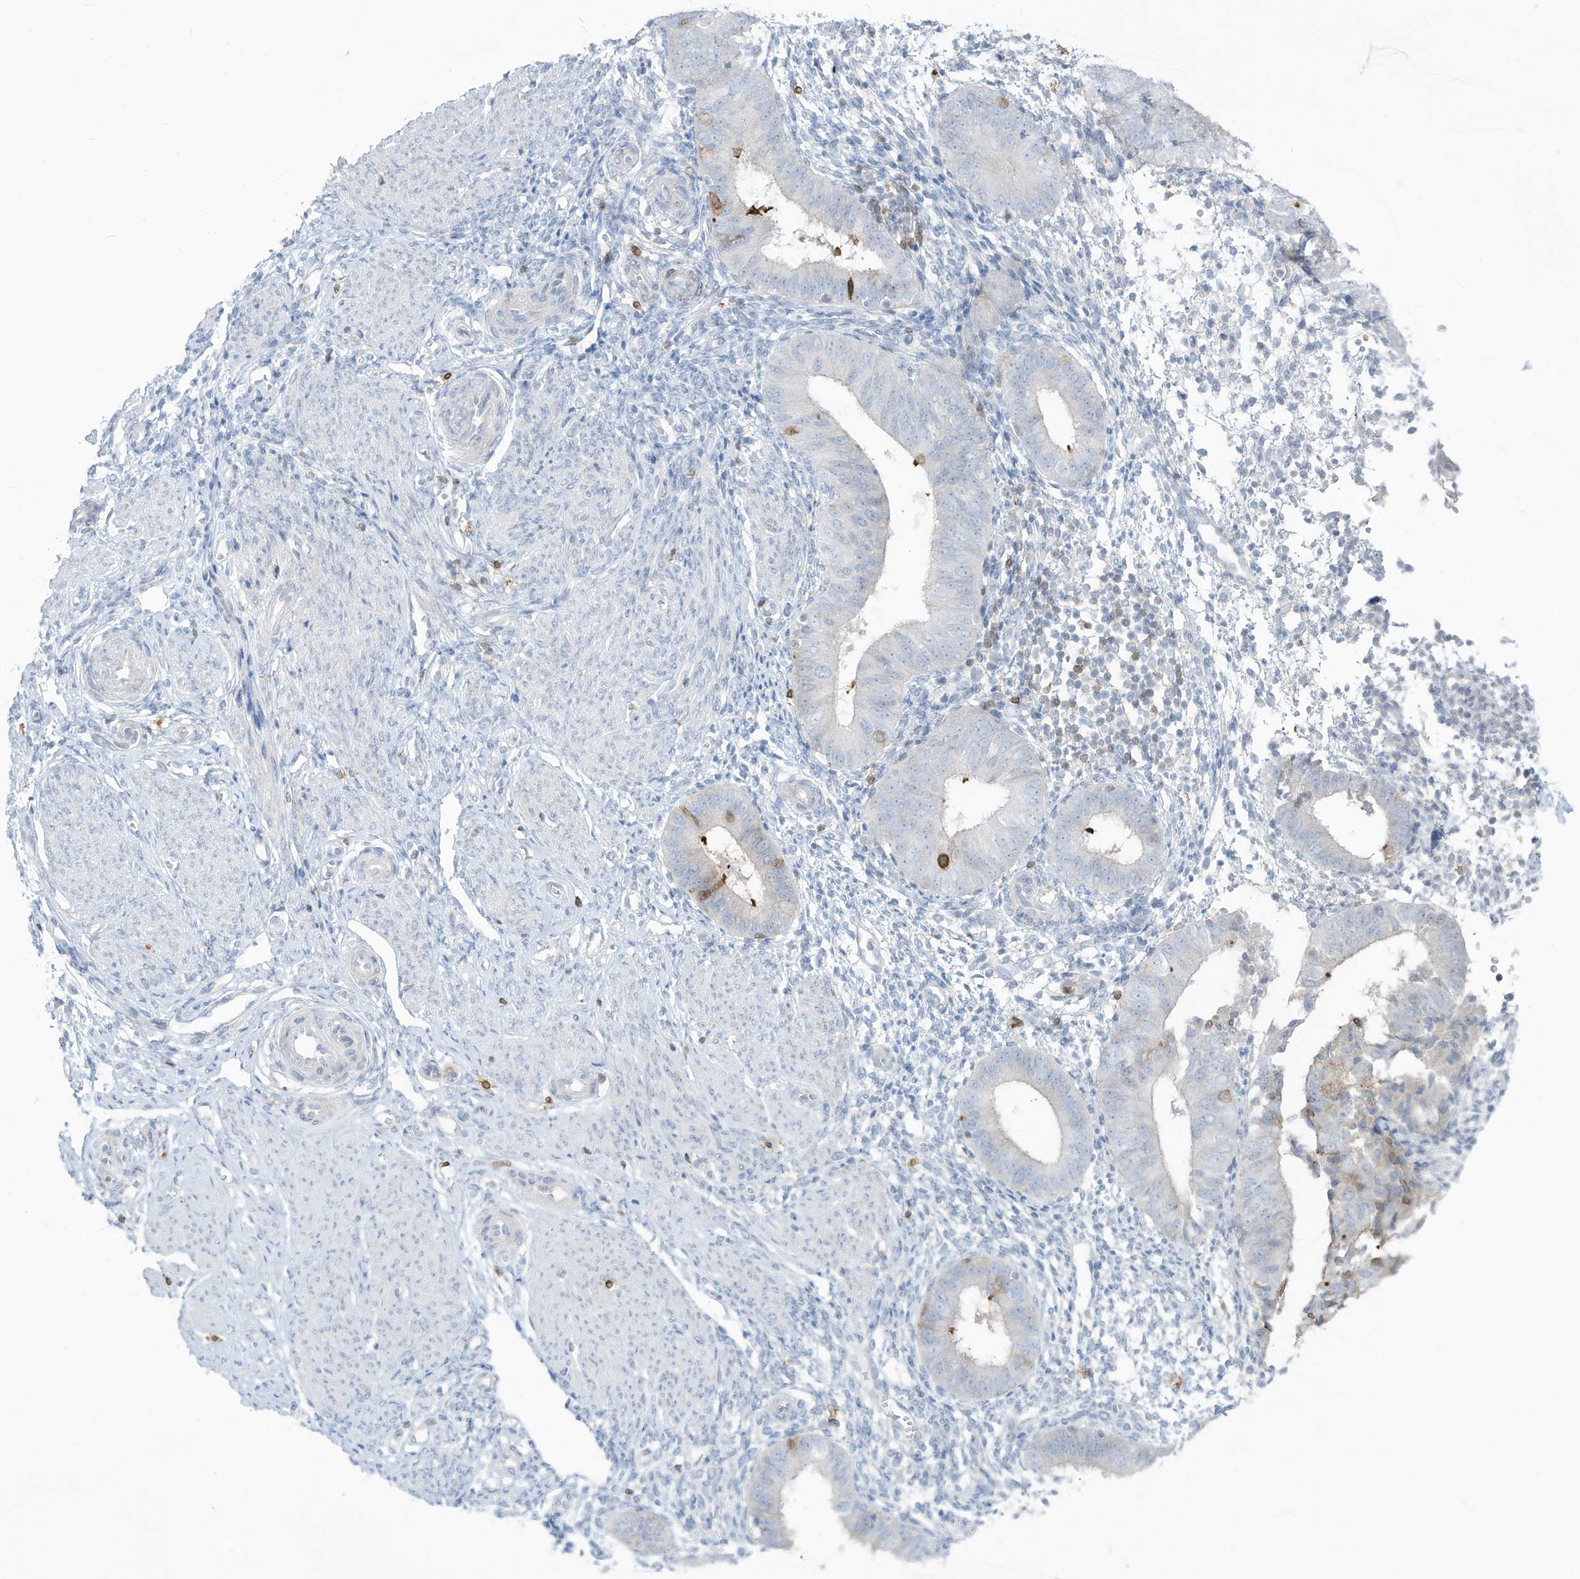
{"staining": {"intensity": "negative", "quantity": "none", "location": "none"}, "tissue": "endometrium", "cell_type": "Cells in endometrial stroma", "image_type": "normal", "snomed": [{"axis": "morphology", "description": "Normal tissue, NOS"}, {"axis": "topography", "description": "Uterus"}, {"axis": "topography", "description": "Endometrium"}], "caption": "A histopathology image of endometrium stained for a protein demonstrates no brown staining in cells in endometrial stroma.", "gene": "NOTO", "patient": {"sex": "female", "age": 48}}